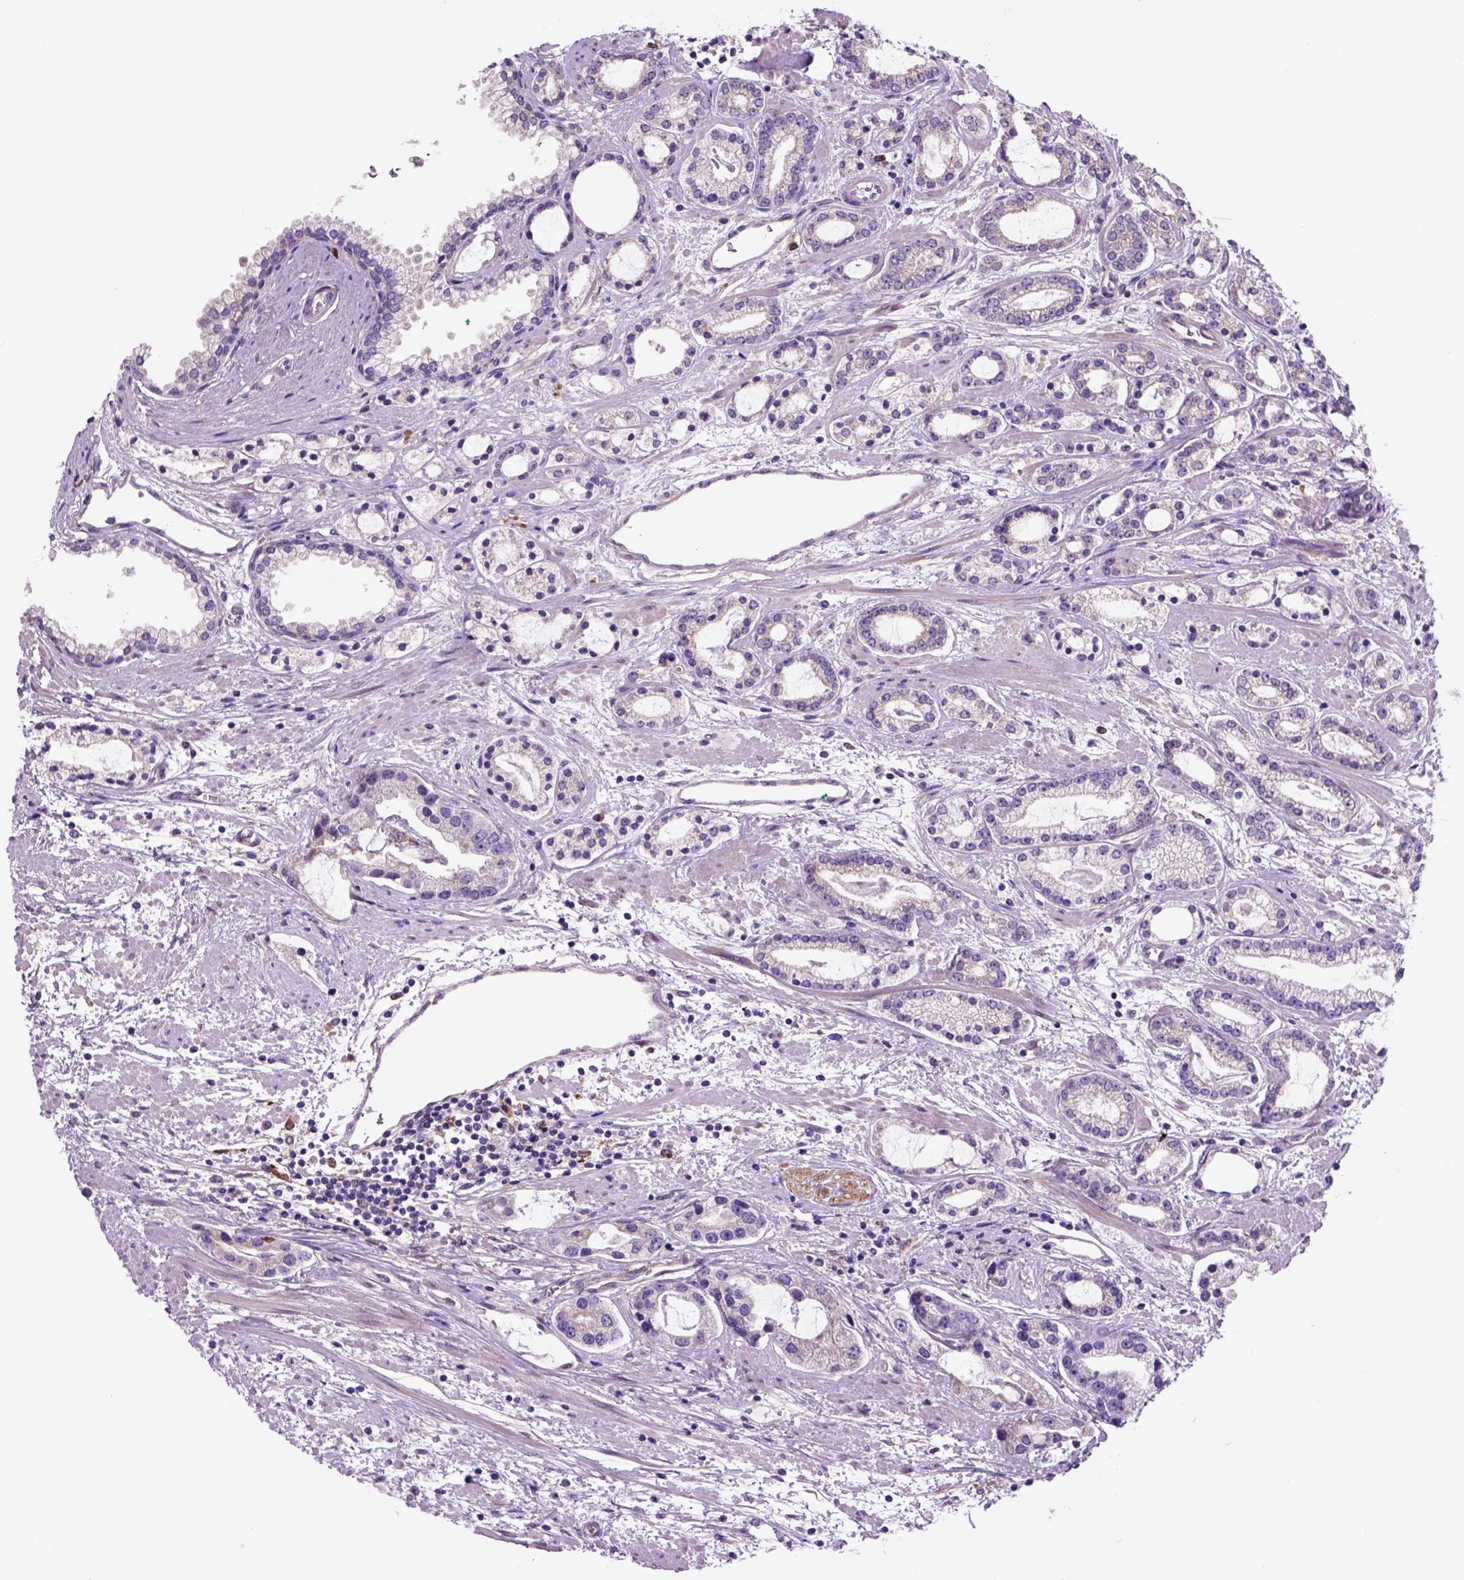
{"staining": {"intensity": "negative", "quantity": "none", "location": "none"}, "tissue": "prostate cancer", "cell_type": "Tumor cells", "image_type": "cancer", "snomed": [{"axis": "morphology", "description": "Adenocarcinoma, Medium grade"}, {"axis": "topography", "description": "Prostate"}], "caption": "The immunohistochemistry (IHC) photomicrograph has no significant expression in tumor cells of prostate medium-grade adenocarcinoma tissue.", "gene": "PIAS3", "patient": {"sex": "male", "age": 57}}